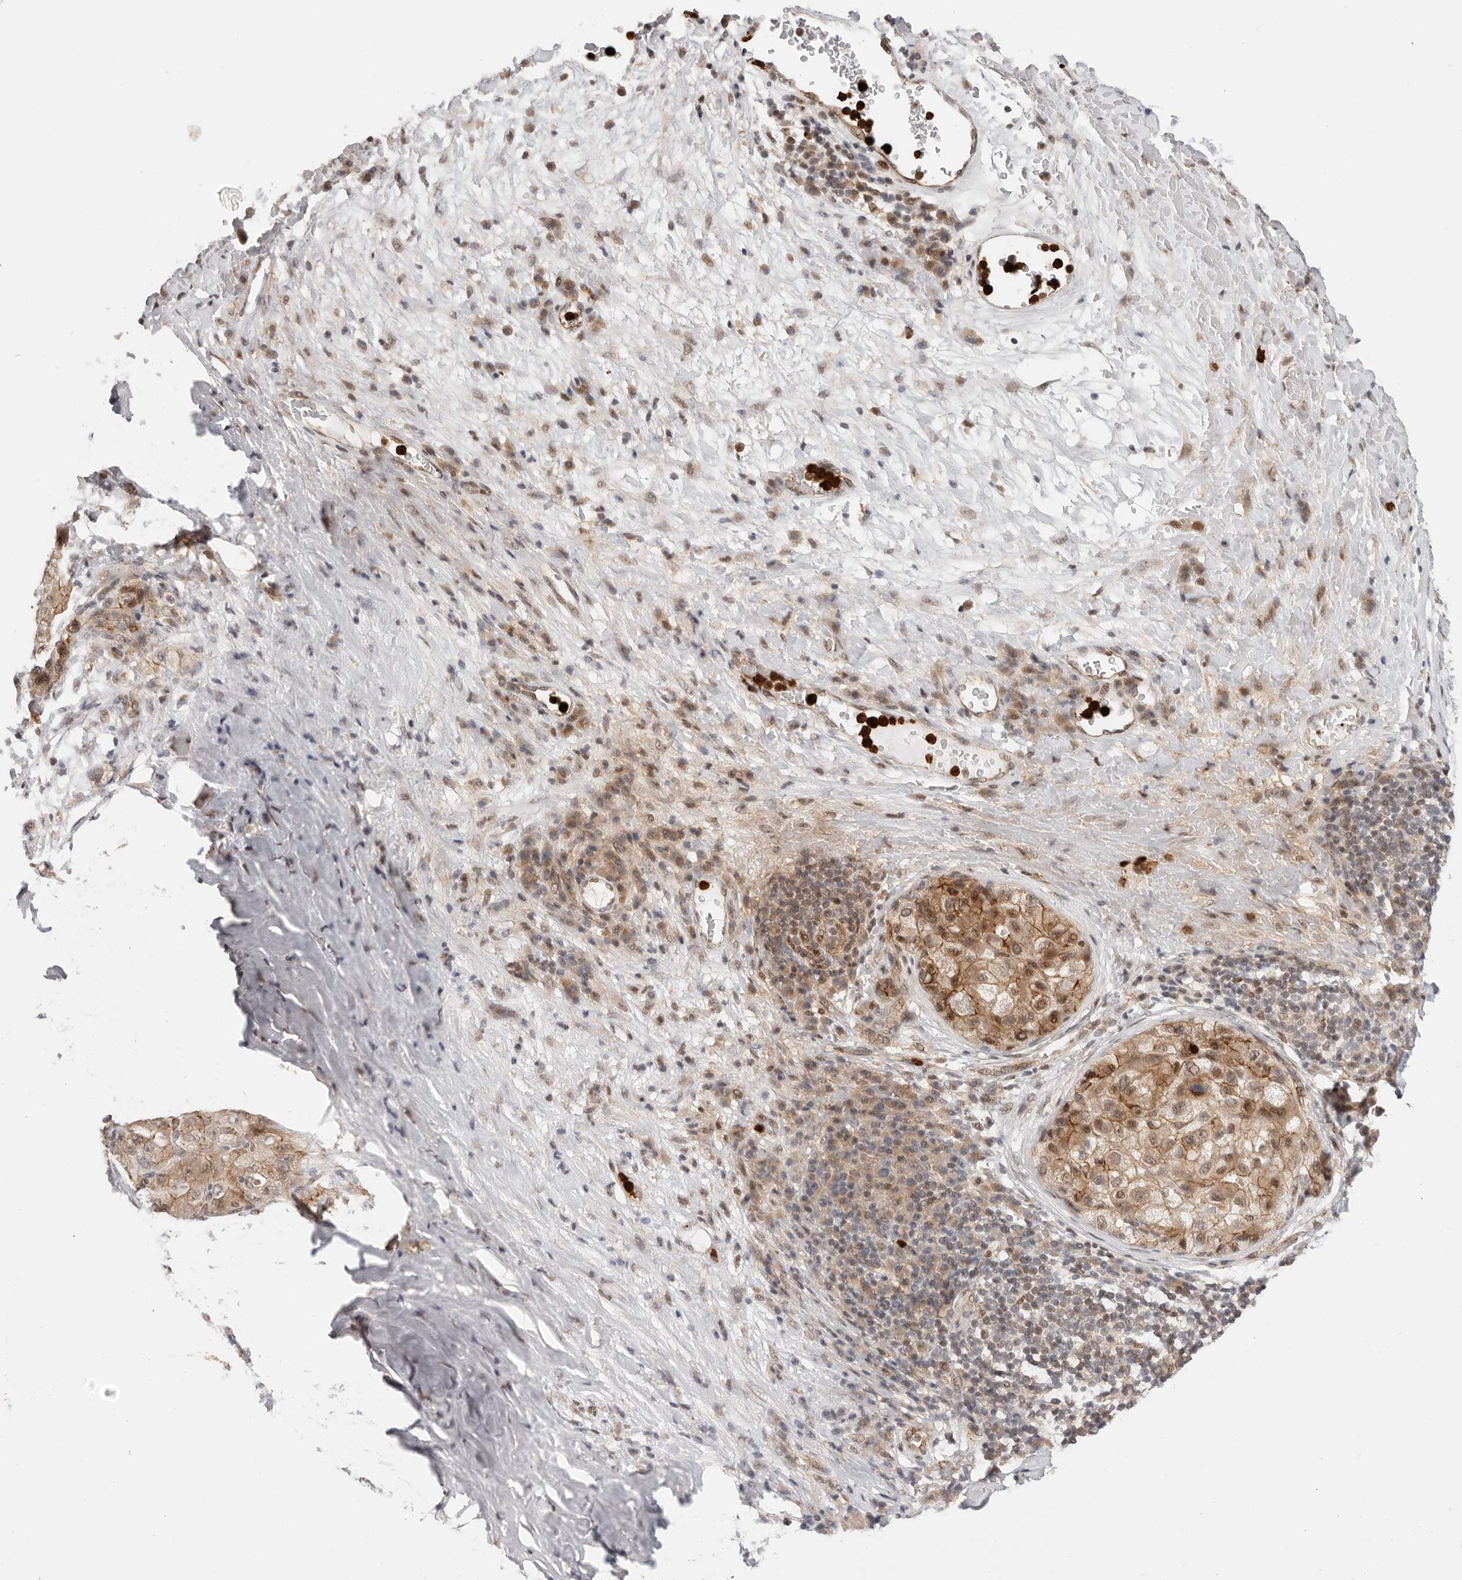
{"staining": {"intensity": "moderate", "quantity": ">75%", "location": "cytoplasmic/membranous"}, "tissue": "liver cancer", "cell_type": "Tumor cells", "image_type": "cancer", "snomed": [{"axis": "morphology", "description": "Carcinoma, Hepatocellular, NOS"}, {"axis": "topography", "description": "Liver"}], "caption": "This is an image of immunohistochemistry staining of liver hepatocellular carcinoma, which shows moderate positivity in the cytoplasmic/membranous of tumor cells.", "gene": "AFDN", "patient": {"sex": "male", "age": 80}}